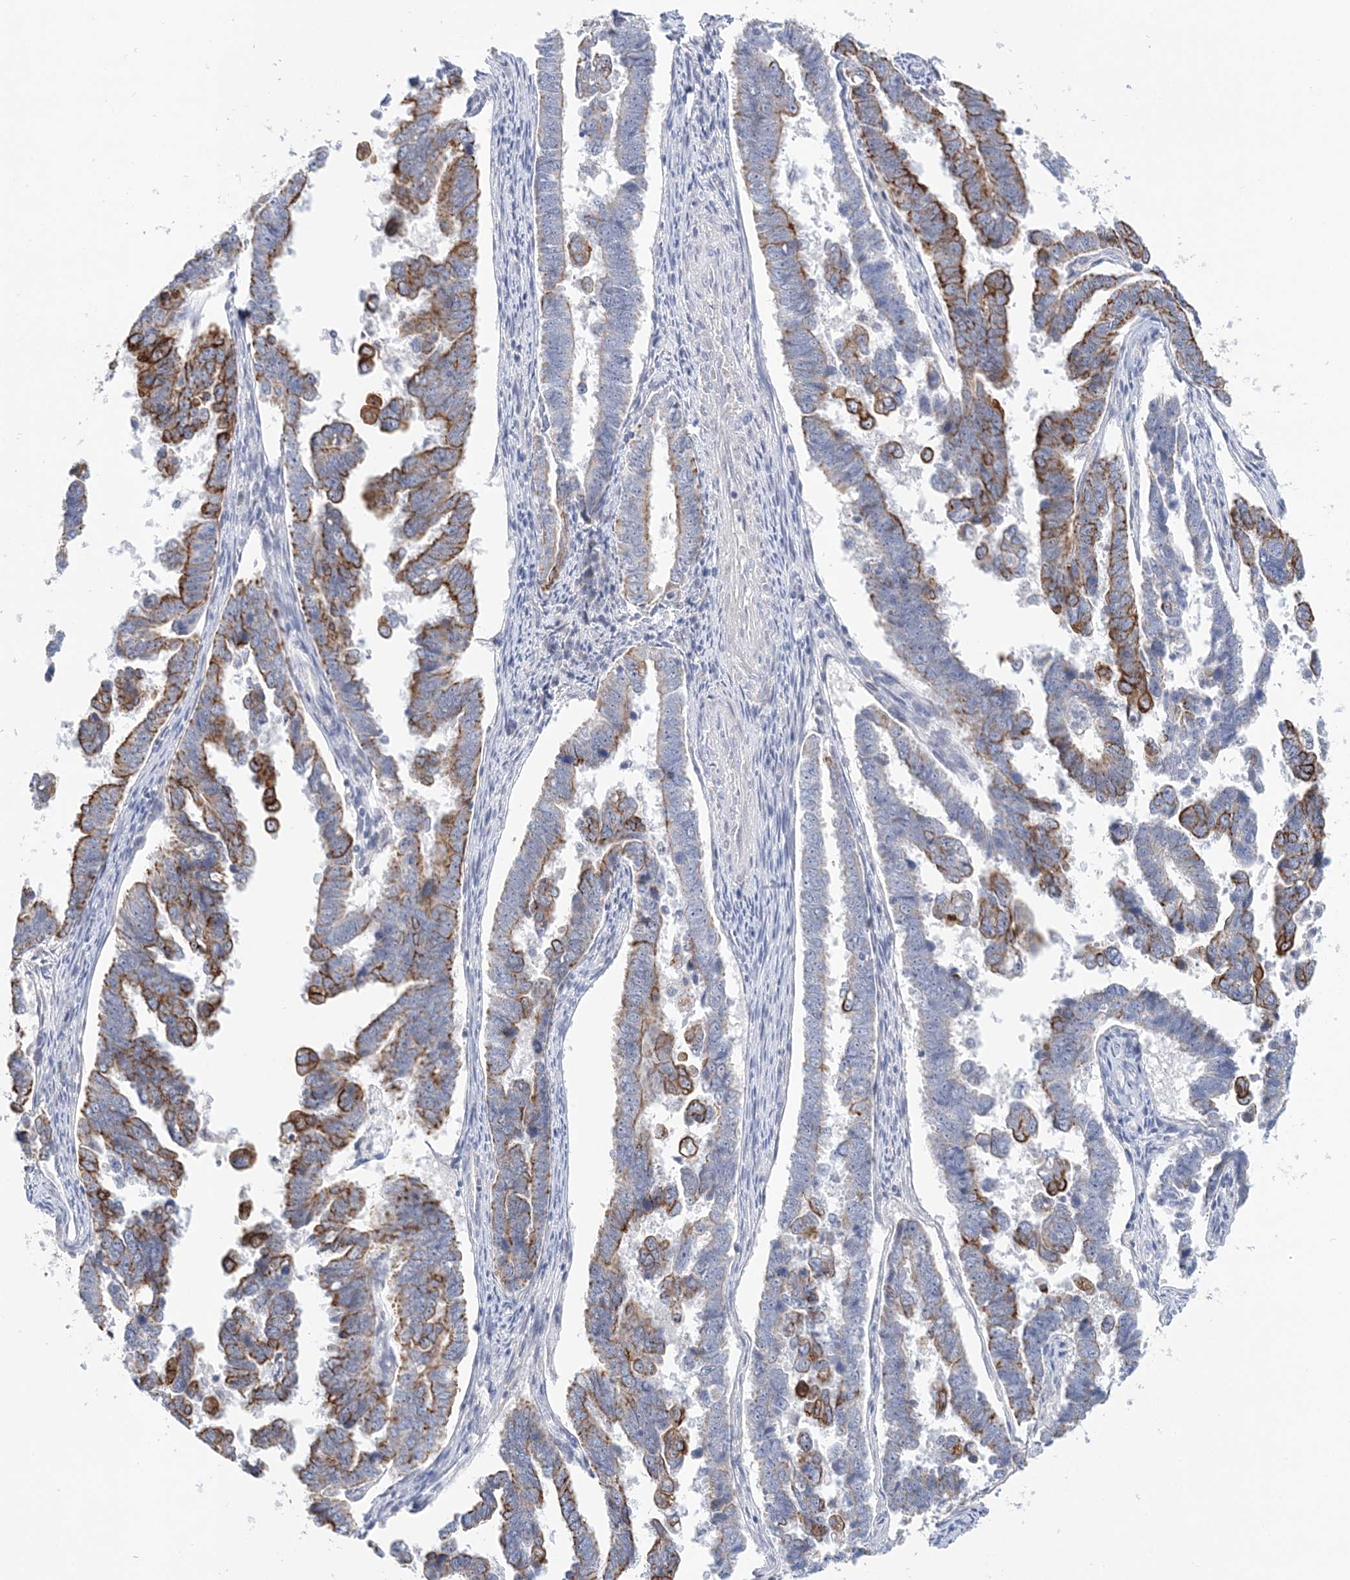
{"staining": {"intensity": "moderate", "quantity": "25%-75%", "location": "cytoplasmic/membranous"}, "tissue": "endometrial cancer", "cell_type": "Tumor cells", "image_type": "cancer", "snomed": [{"axis": "morphology", "description": "Adenocarcinoma, NOS"}, {"axis": "topography", "description": "Endometrium"}], "caption": "IHC histopathology image of endometrial cancer (adenocarcinoma) stained for a protein (brown), which shows medium levels of moderate cytoplasmic/membranous expression in about 25%-75% of tumor cells.", "gene": "LRRIQ4", "patient": {"sex": "female", "age": 75}}